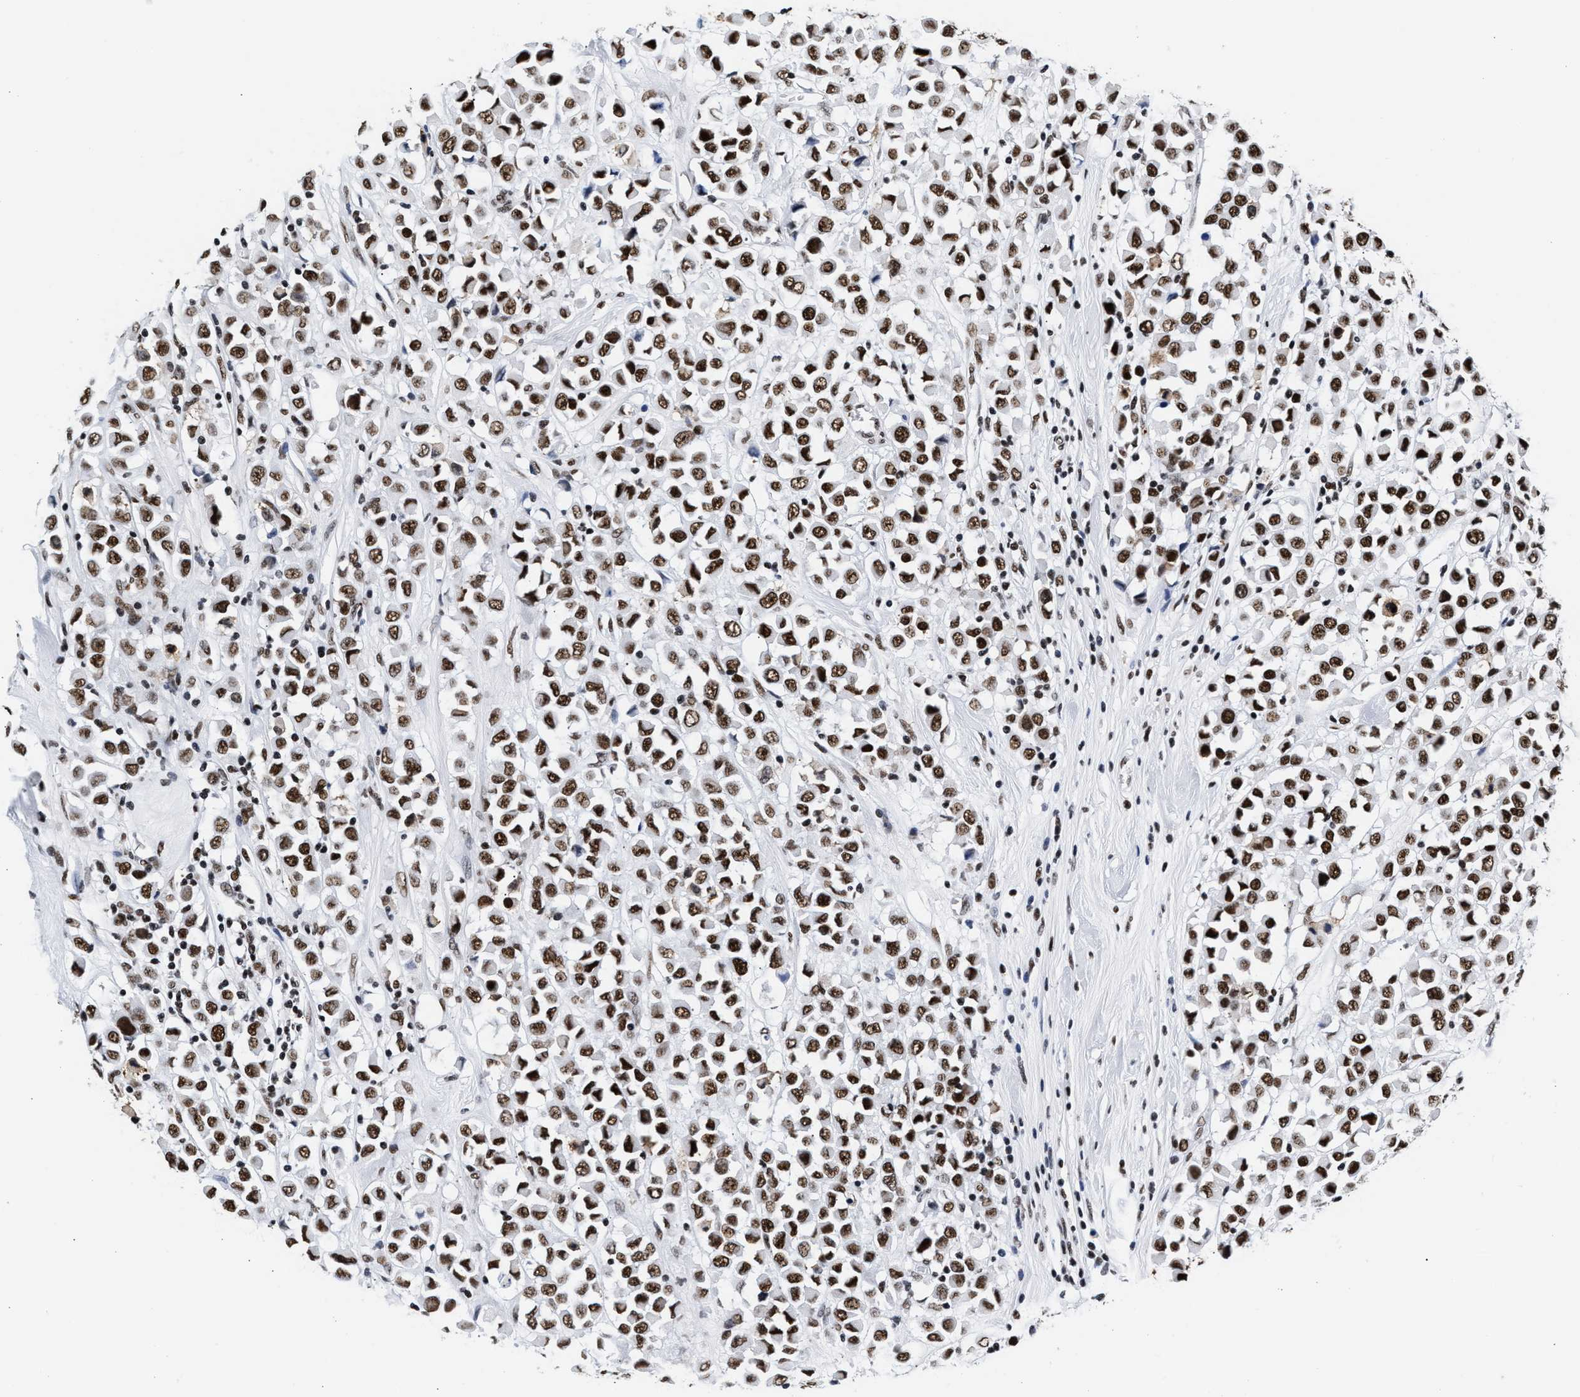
{"staining": {"intensity": "strong", "quantity": ">75%", "location": "nuclear"}, "tissue": "breast cancer", "cell_type": "Tumor cells", "image_type": "cancer", "snomed": [{"axis": "morphology", "description": "Duct carcinoma"}, {"axis": "topography", "description": "Breast"}], "caption": "Immunohistochemical staining of breast cancer (invasive ductal carcinoma) exhibits high levels of strong nuclear protein positivity in approximately >75% of tumor cells.", "gene": "RAD21", "patient": {"sex": "female", "age": 61}}